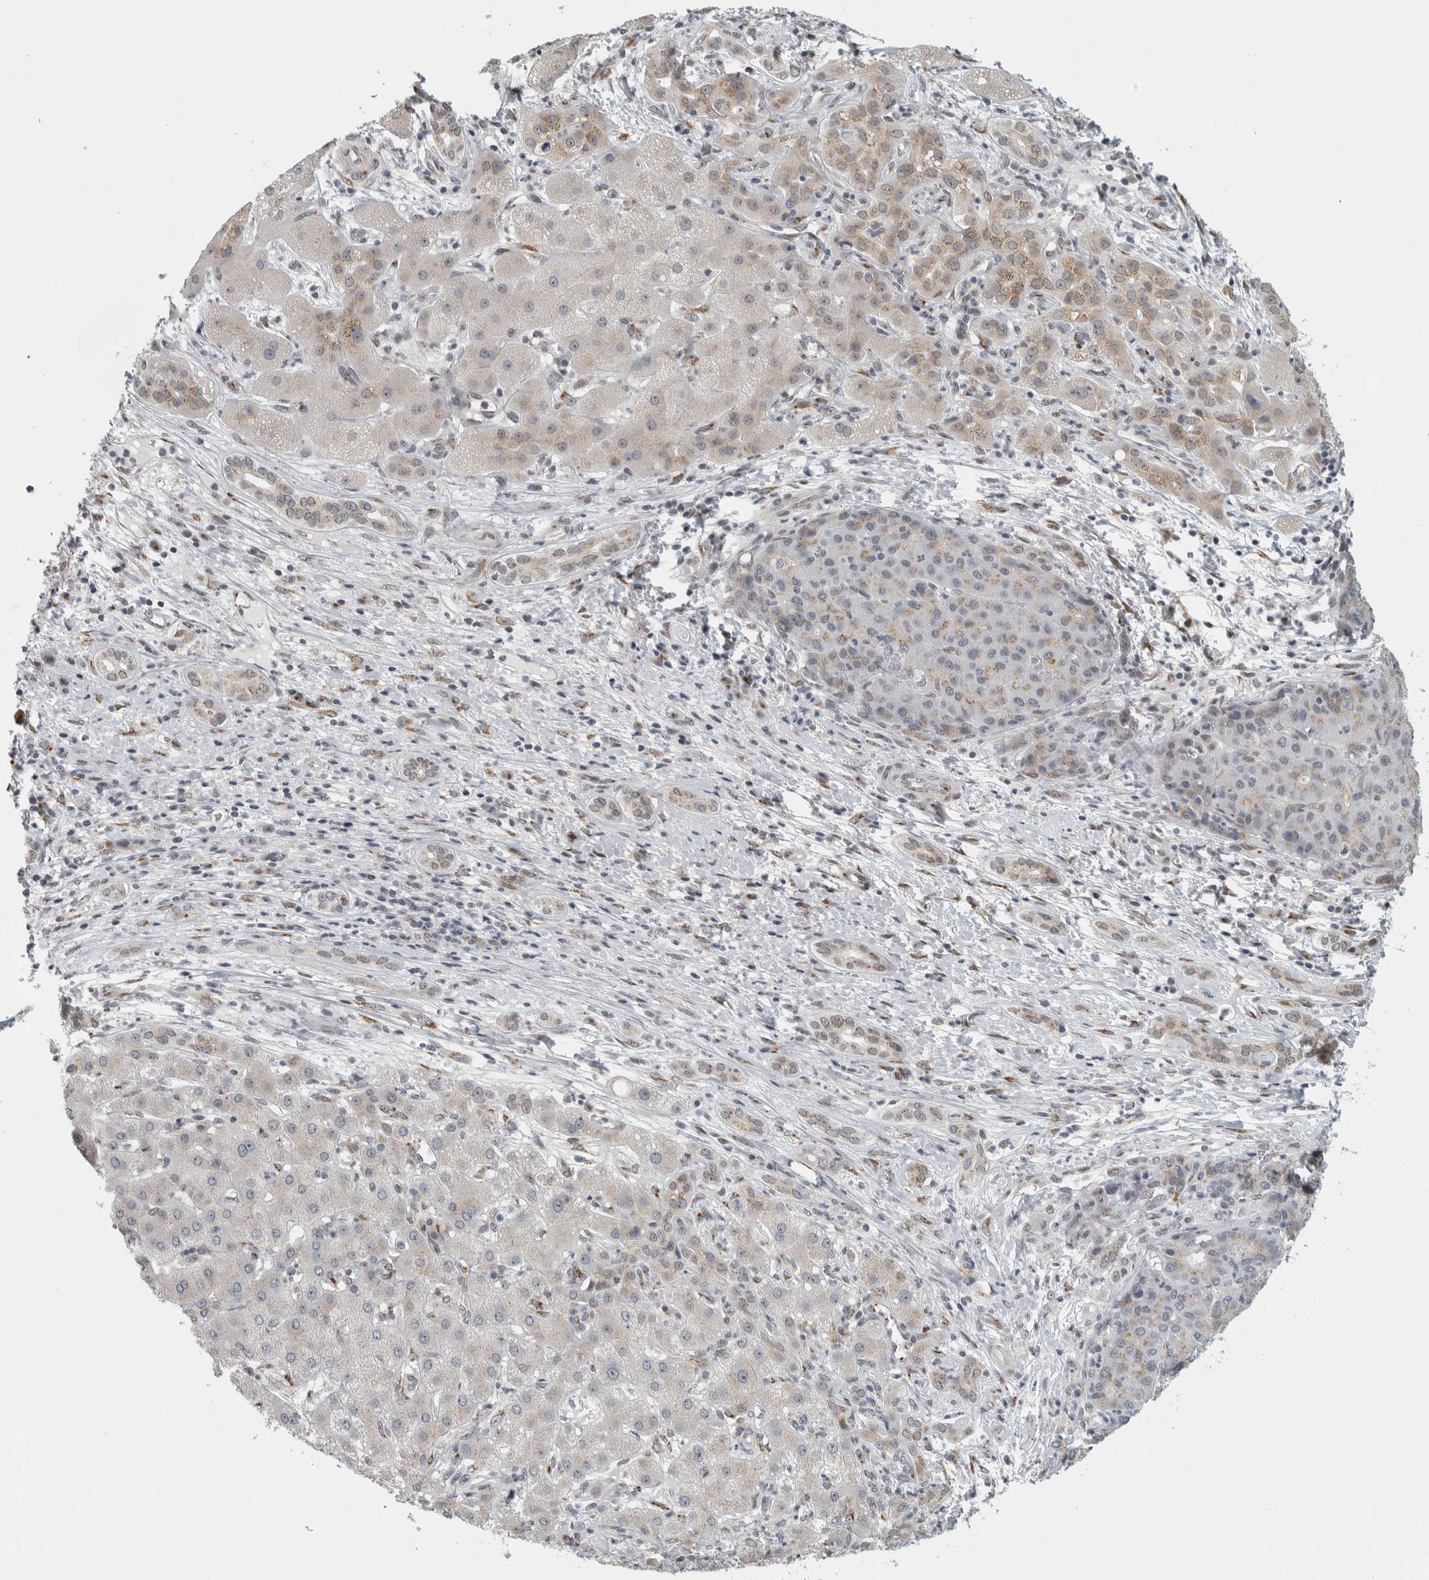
{"staining": {"intensity": "weak", "quantity": "25%-75%", "location": "cytoplasmic/membranous"}, "tissue": "liver cancer", "cell_type": "Tumor cells", "image_type": "cancer", "snomed": [{"axis": "morphology", "description": "Carcinoma, Hepatocellular, NOS"}, {"axis": "topography", "description": "Liver"}], "caption": "Immunohistochemistry staining of liver cancer (hepatocellular carcinoma), which reveals low levels of weak cytoplasmic/membranous staining in approximately 25%-75% of tumor cells indicating weak cytoplasmic/membranous protein expression. The staining was performed using DAB (brown) for protein detection and nuclei were counterstained in hematoxylin (blue).", "gene": "ZMYND8", "patient": {"sex": "male", "age": 65}}